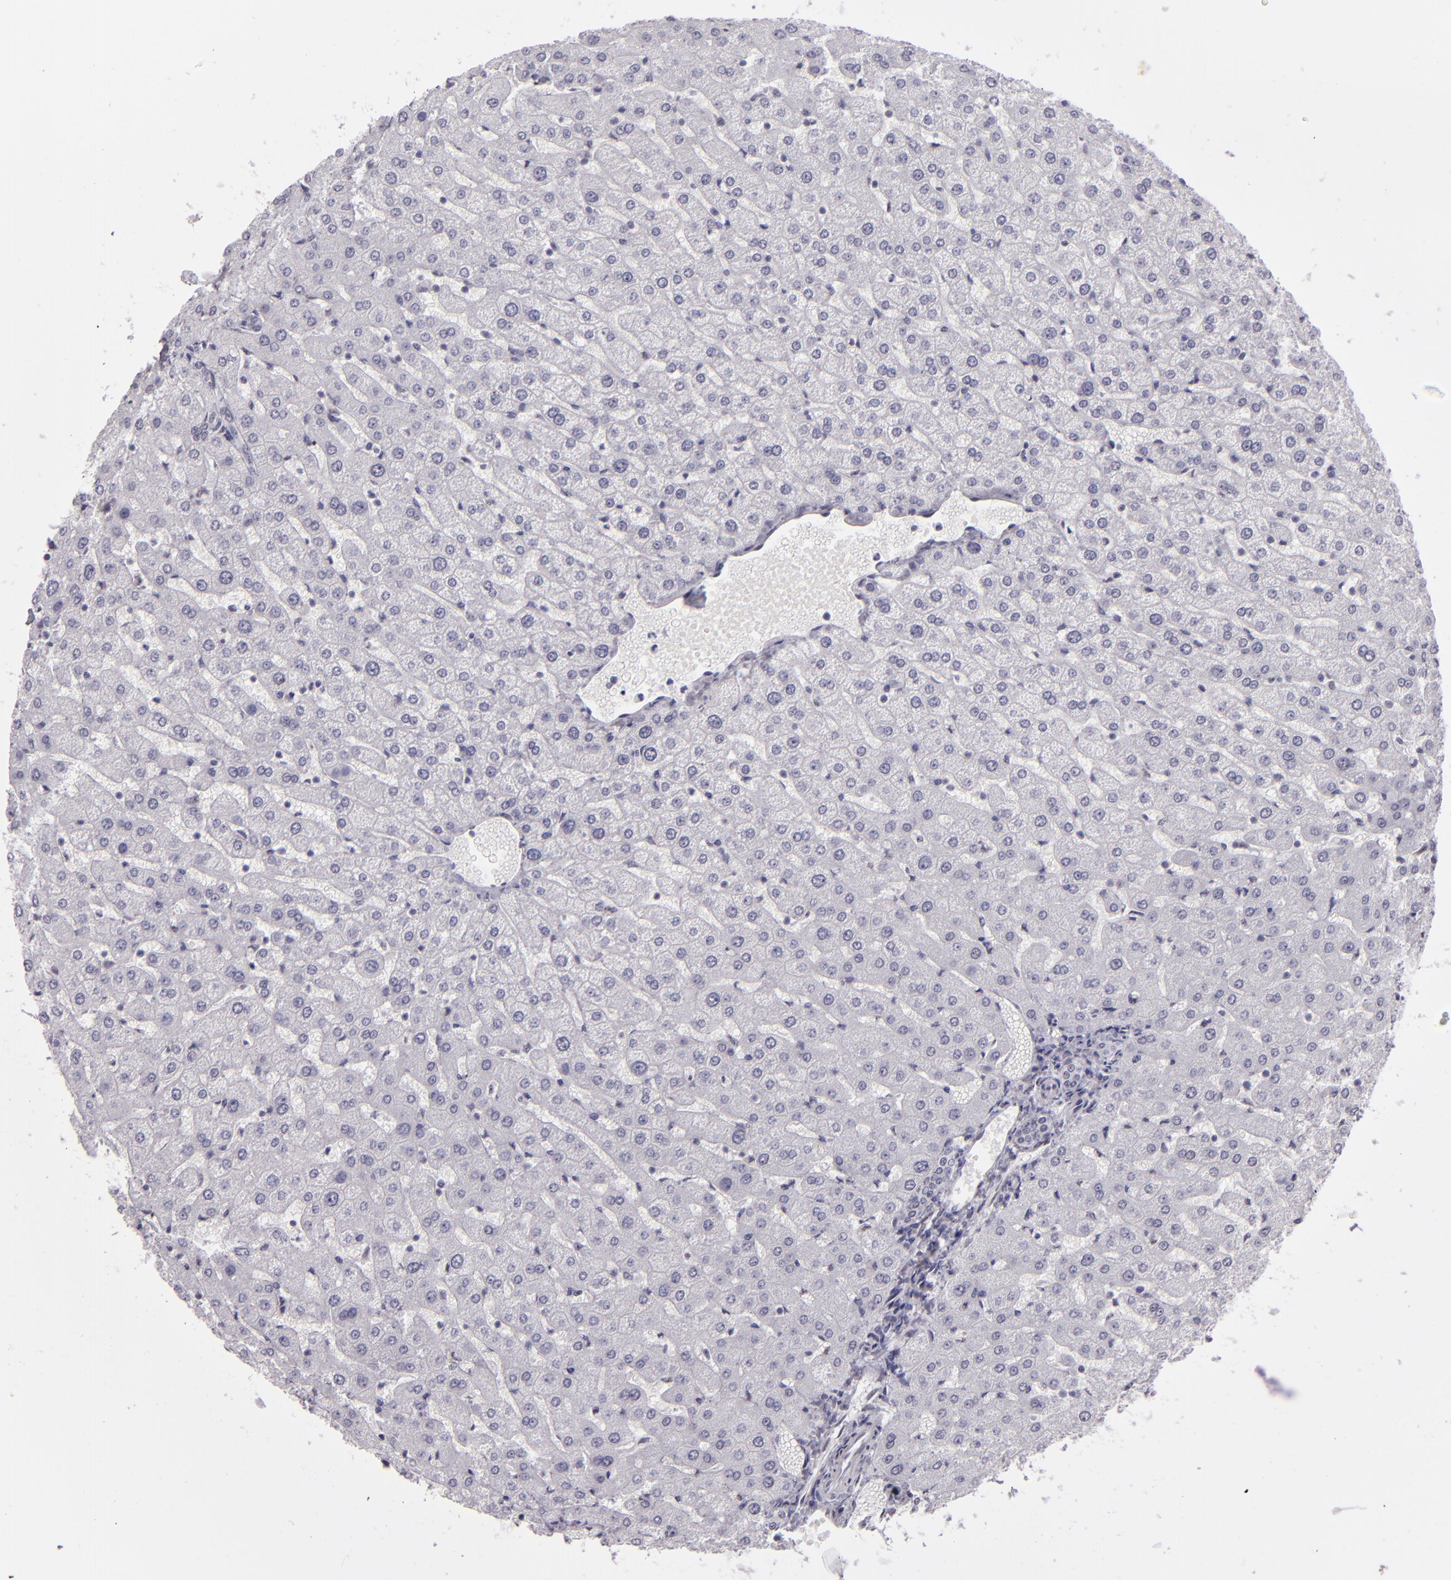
{"staining": {"intensity": "negative", "quantity": "none", "location": "none"}, "tissue": "liver", "cell_type": "Cholangiocytes", "image_type": "normal", "snomed": [{"axis": "morphology", "description": "Normal tissue, NOS"}, {"axis": "morphology", "description": "Fibrosis, NOS"}, {"axis": "topography", "description": "Liver"}], "caption": "Cholangiocytes are negative for brown protein staining in normal liver. (Stains: DAB immunohistochemistry with hematoxylin counter stain, Microscopy: brightfield microscopy at high magnification).", "gene": "TOP3A", "patient": {"sex": "female", "age": 29}}